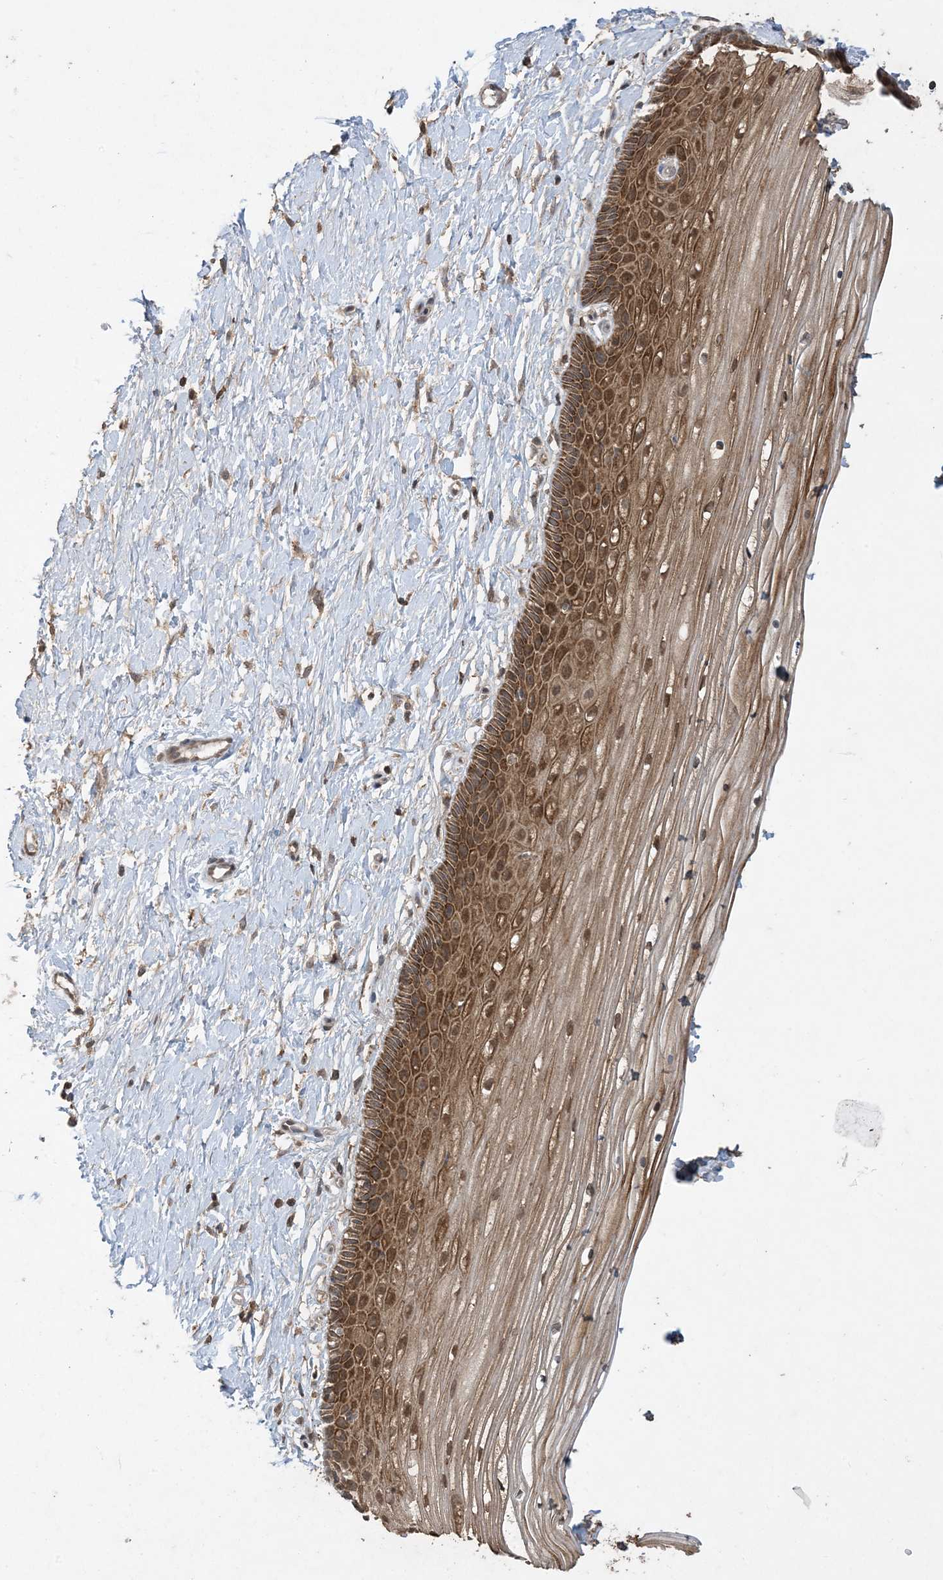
{"staining": {"intensity": "moderate", "quantity": ">75%", "location": "cytoplasmic/membranous,nuclear"}, "tissue": "vagina", "cell_type": "Squamous epithelial cells", "image_type": "normal", "snomed": [{"axis": "morphology", "description": "Normal tissue, NOS"}, {"axis": "topography", "description": "Vagina"}, {"axis": "topography", "description": "Cervix"}], "caption": "The immunohistochemical stain highlights moderate cytoplasmic/membranous,nuclear positivity in squamous epithelial cells of unremarkable vagina. (Stains: DAB in brown, nuclei in blue, Microscopy: brightfield microscopy at high magnification).", "gene": "EFCAB8", "patient": {"sex": "female", "age": 40}}